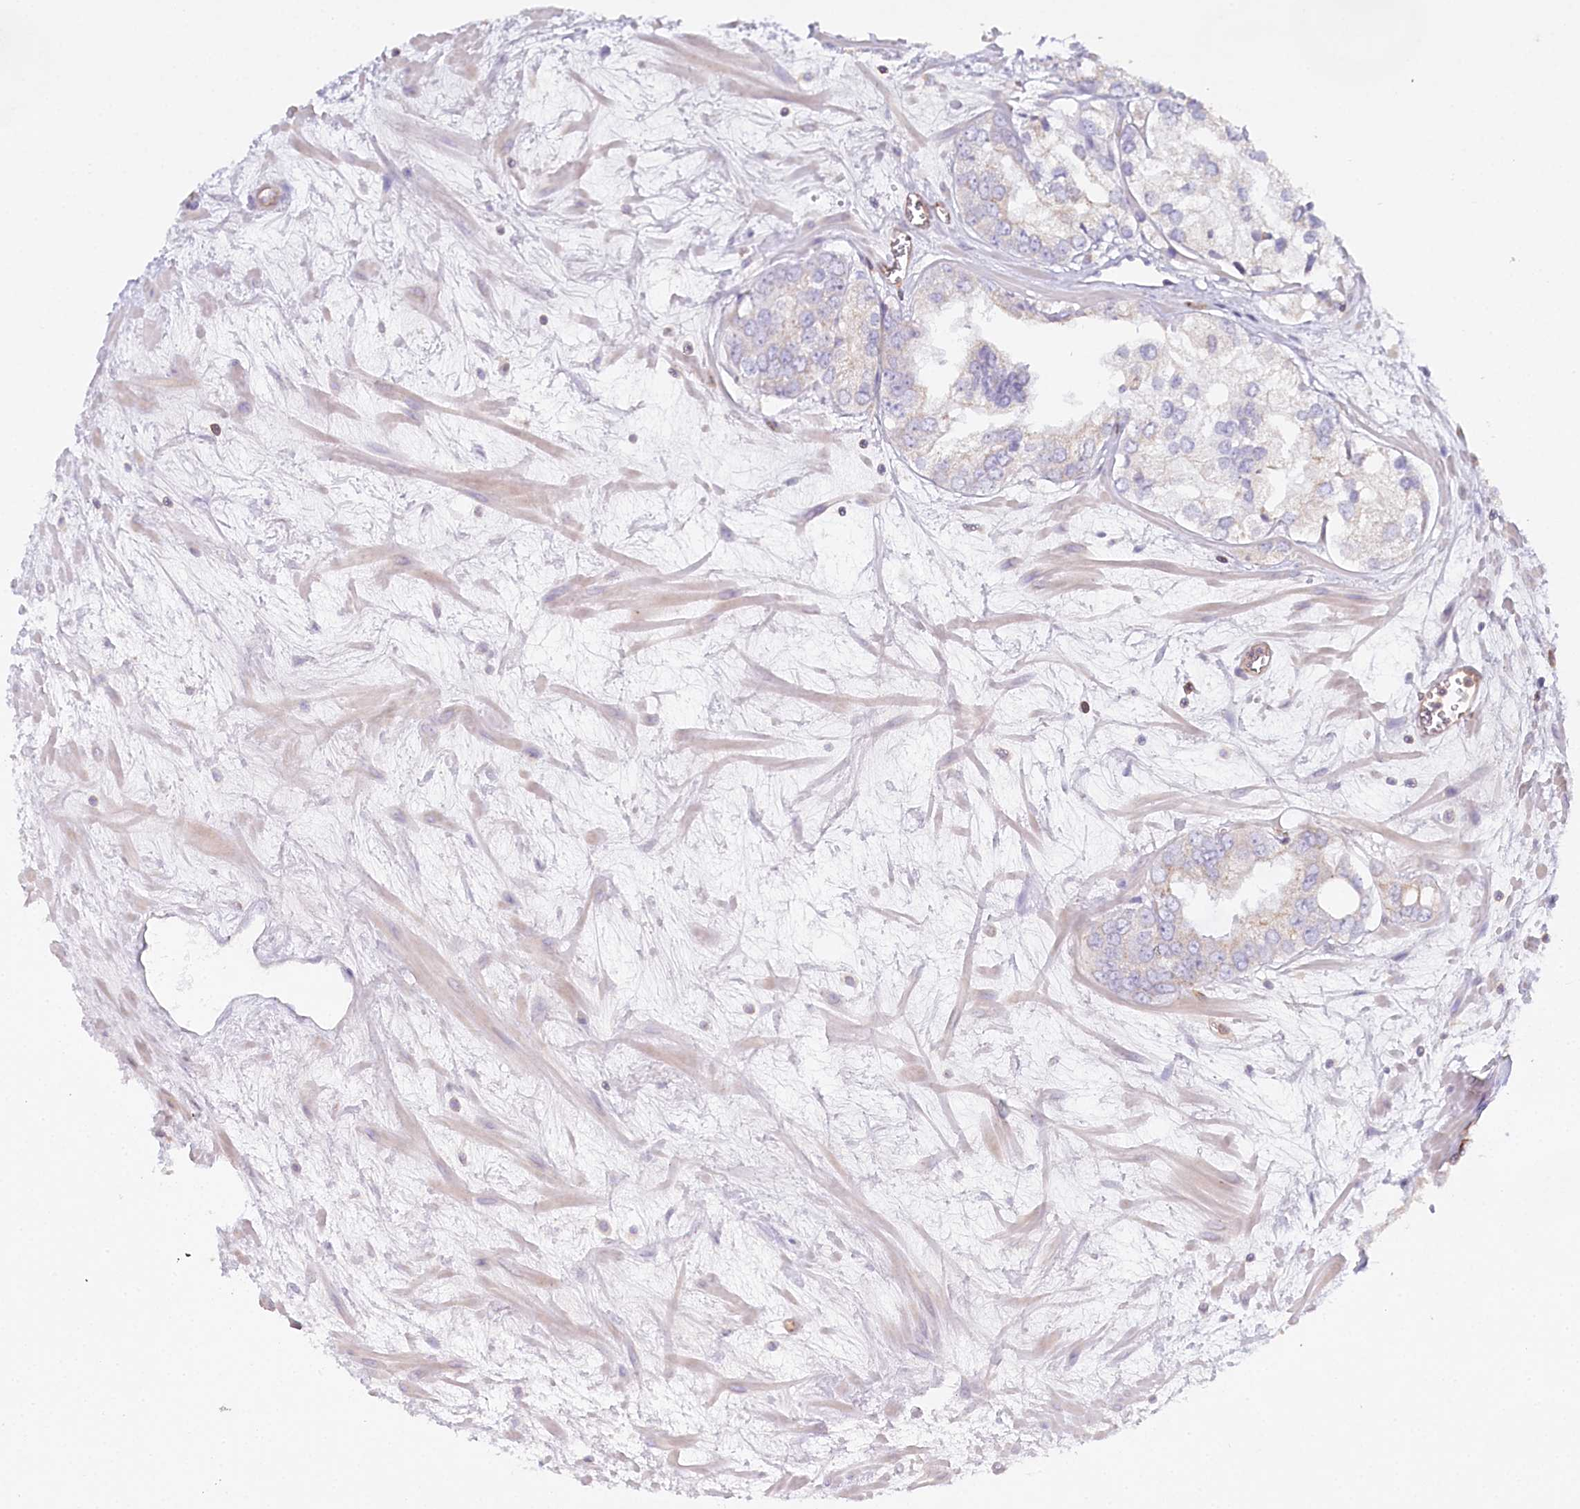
{"staining": {"intensity": "negative", "quantity": "none", "location": "none"}, "tissue": "prostate cancer", "cell_type": "Tumor cells", "image_type": "cancer", "snomed": [{"axis": "morphology", "description": "Adenocarcinoma, High grade"}, {"axis": "topography", "description": "Prostate"}], "caption": "Human prostate cancer stained for a protein using IHC displays no positivity in tumor cells.", "gene": "RBP5", "patient": {"sex": "male", "age": 66}}